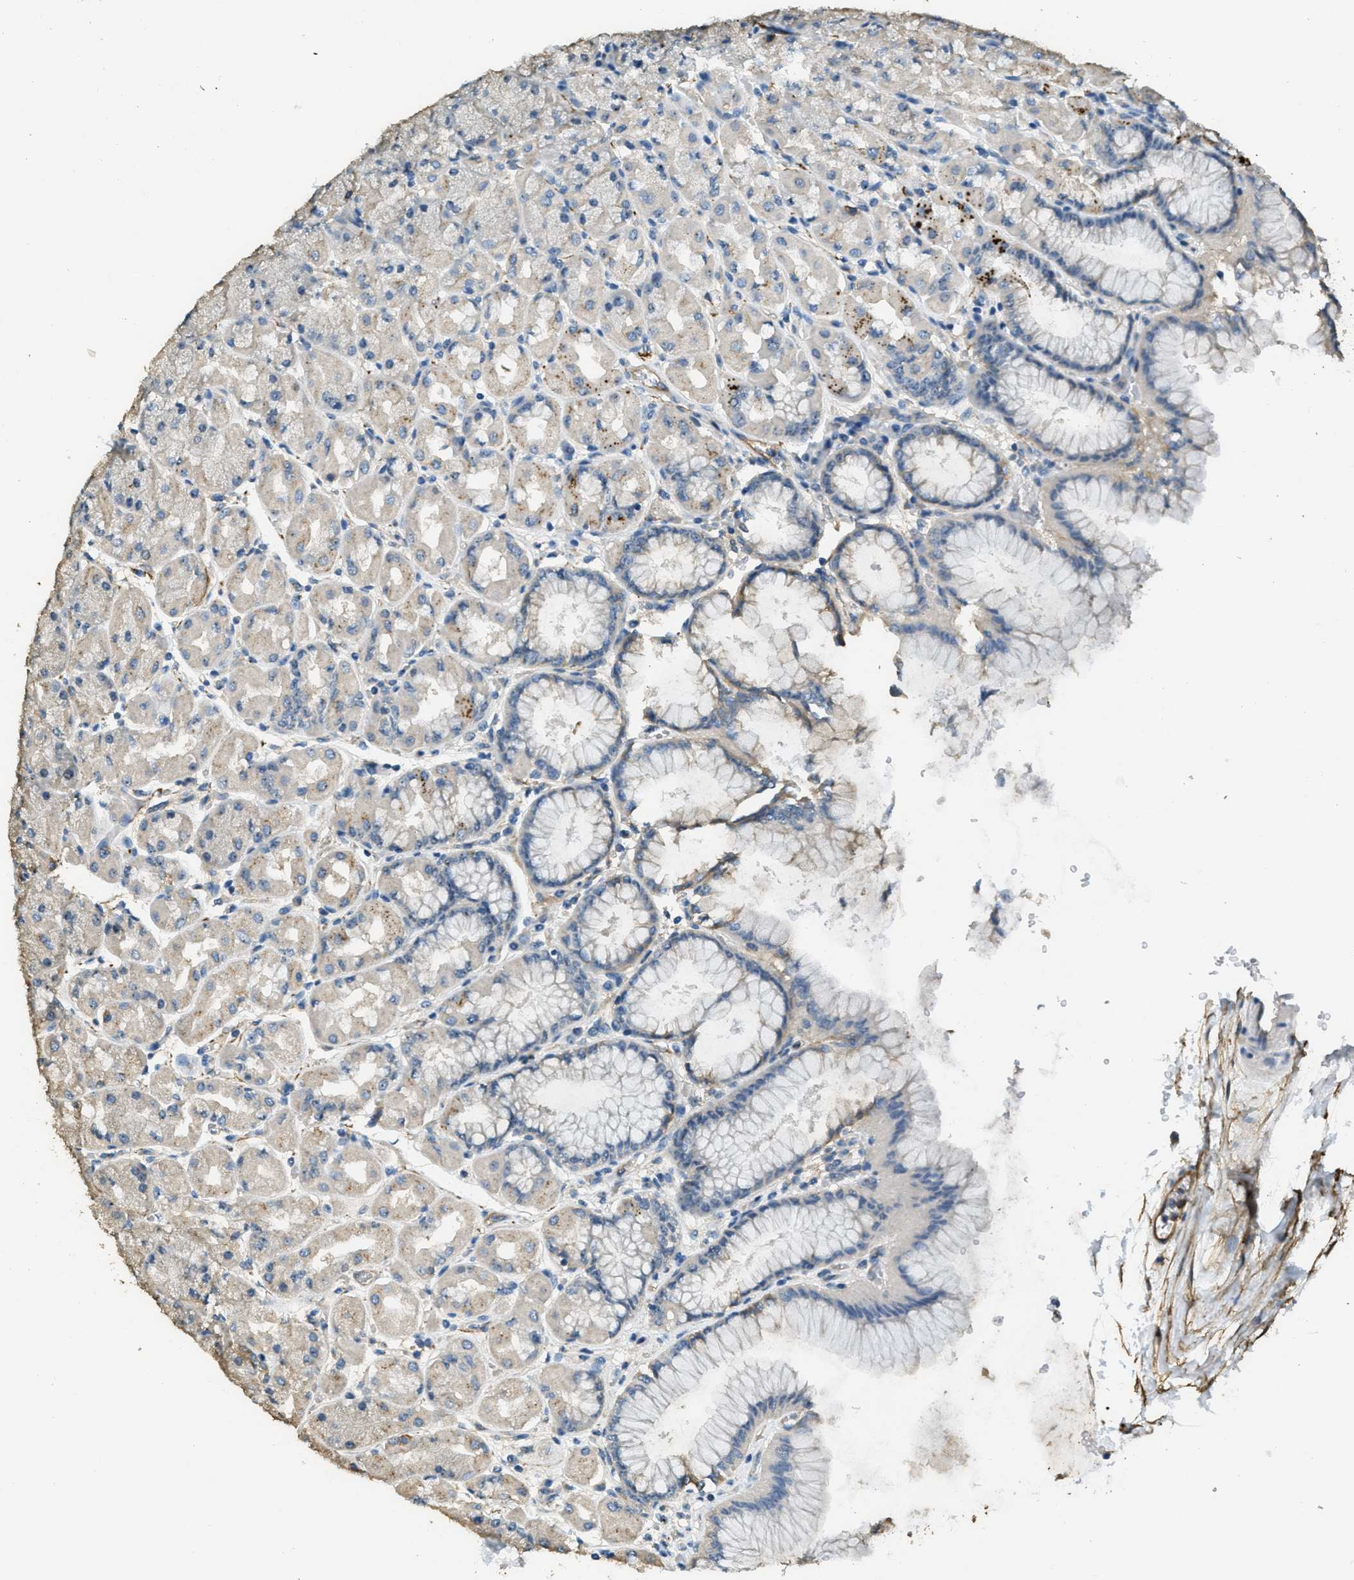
{"staining": {"intensity": "weak", "quantity": "25%-75%", "location": "cytoplasmic/membranous,nuclear"}, "tissue": "stomach", "cell_type": "Glandular cells", "image_type": "normal", "snomed": [{"axis": "morphology", "description": "Normal tissue, NOS"}, {"axis": "topography", "description": "Stomach, upper"}], "caption": "This is an image of immunohistochemistry staining of normal stomach, which shows weak staining in the cytoplasmic/membranous,nuclear of glandular cells.", "gene": "OSMR", "patient": {"sex": "female", "age": 56}}